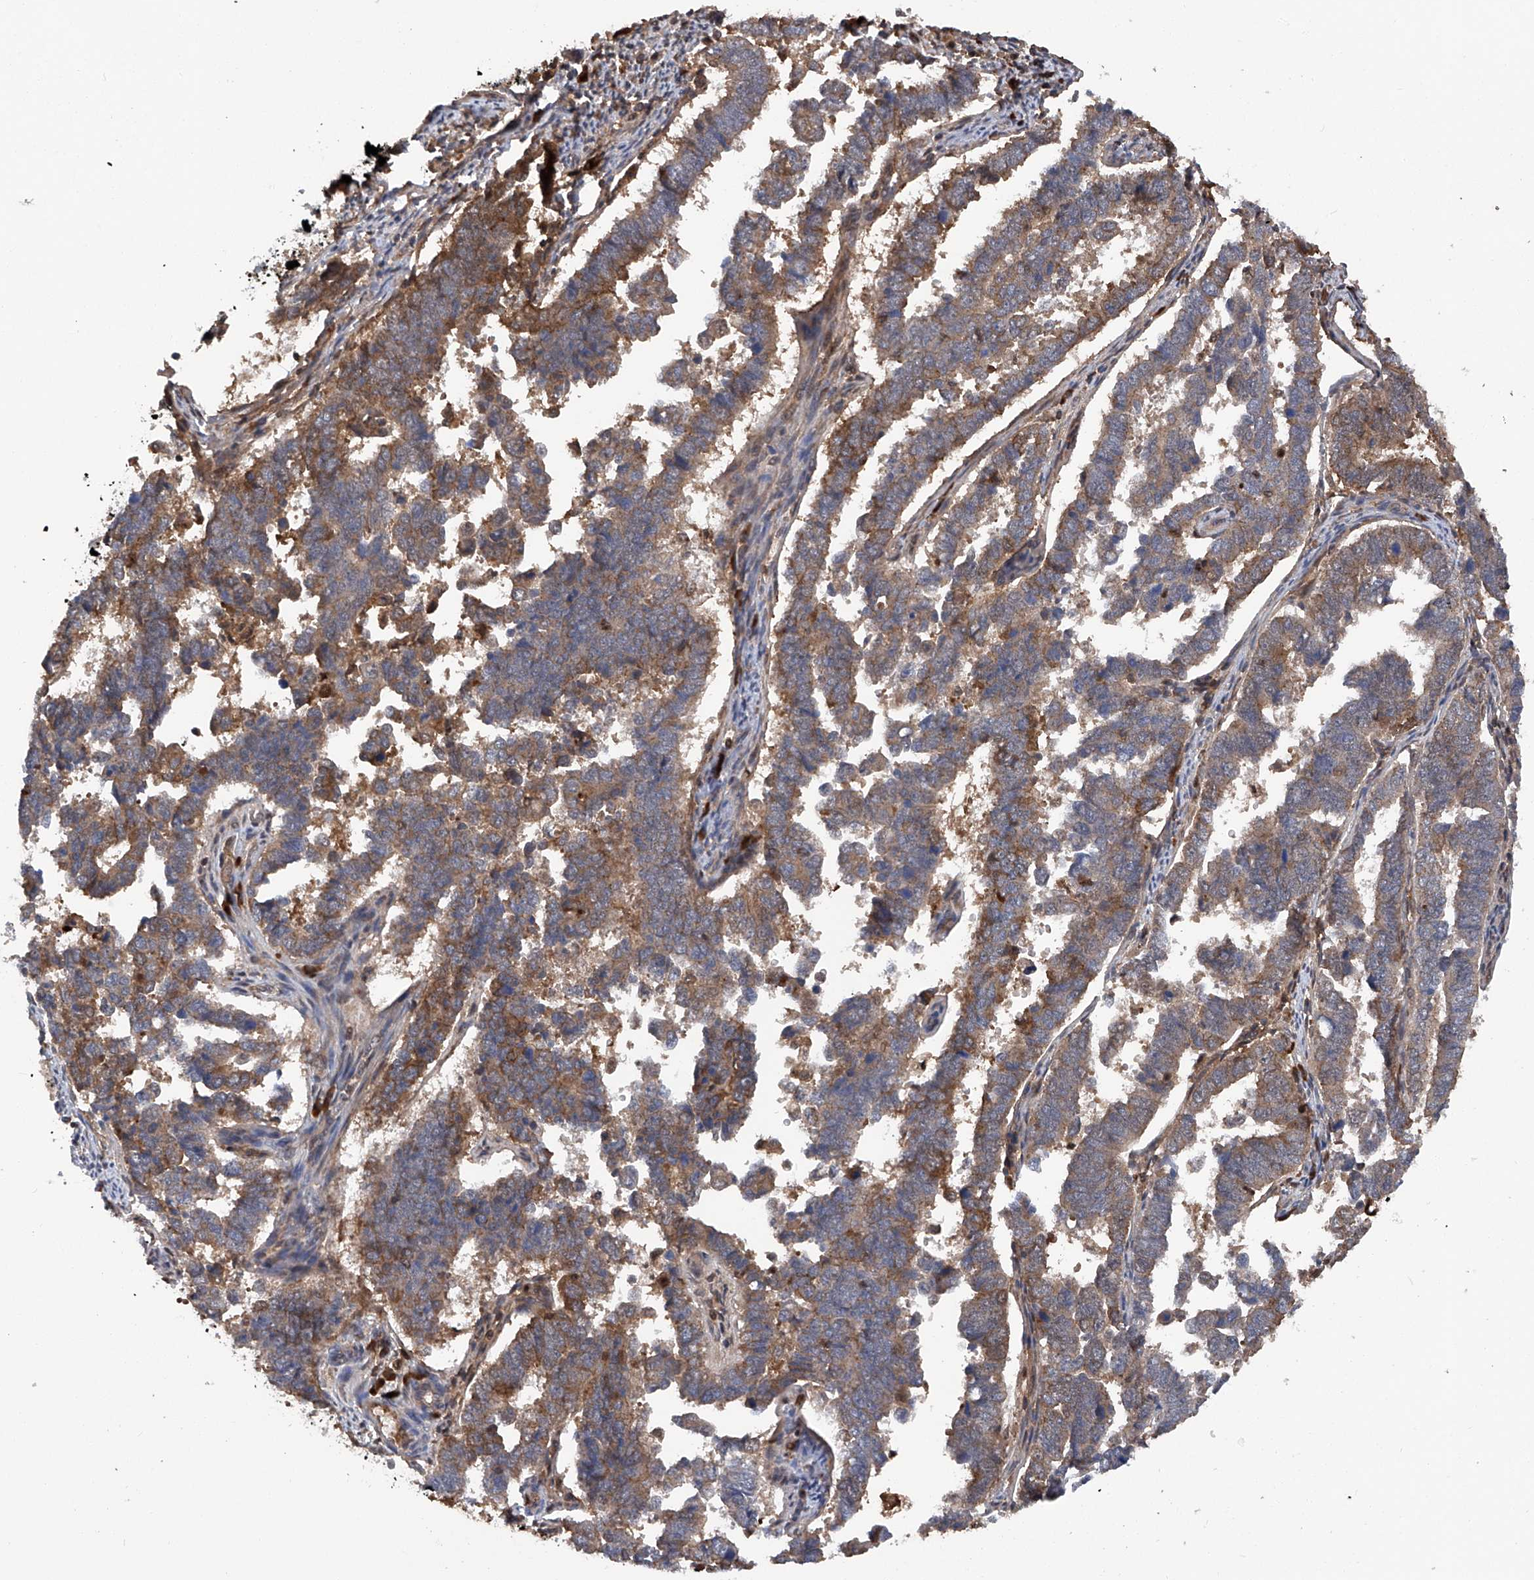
{"staining": {"intensity": "moderate", "quantity": ">75%", "location": "cytoplasmic/membranous"}, "tissue": "endometrial cancer", "cell_type": "Tumor cells", "image_type": "cancer", "snomed": [{"axis": "morphology", "description": "Adenocarcinoma, NOS"}, {"axis": "topography", "description": "Endometrium"}], "caption": "Endometrial adenocarcinoma stained for a protein (brown) displays moderate cytoplasmic/membranous positive positivity in about >75% of tumor cells.", "gene": "ASCC3", "patient": {"sex": "female", "age": 75}}